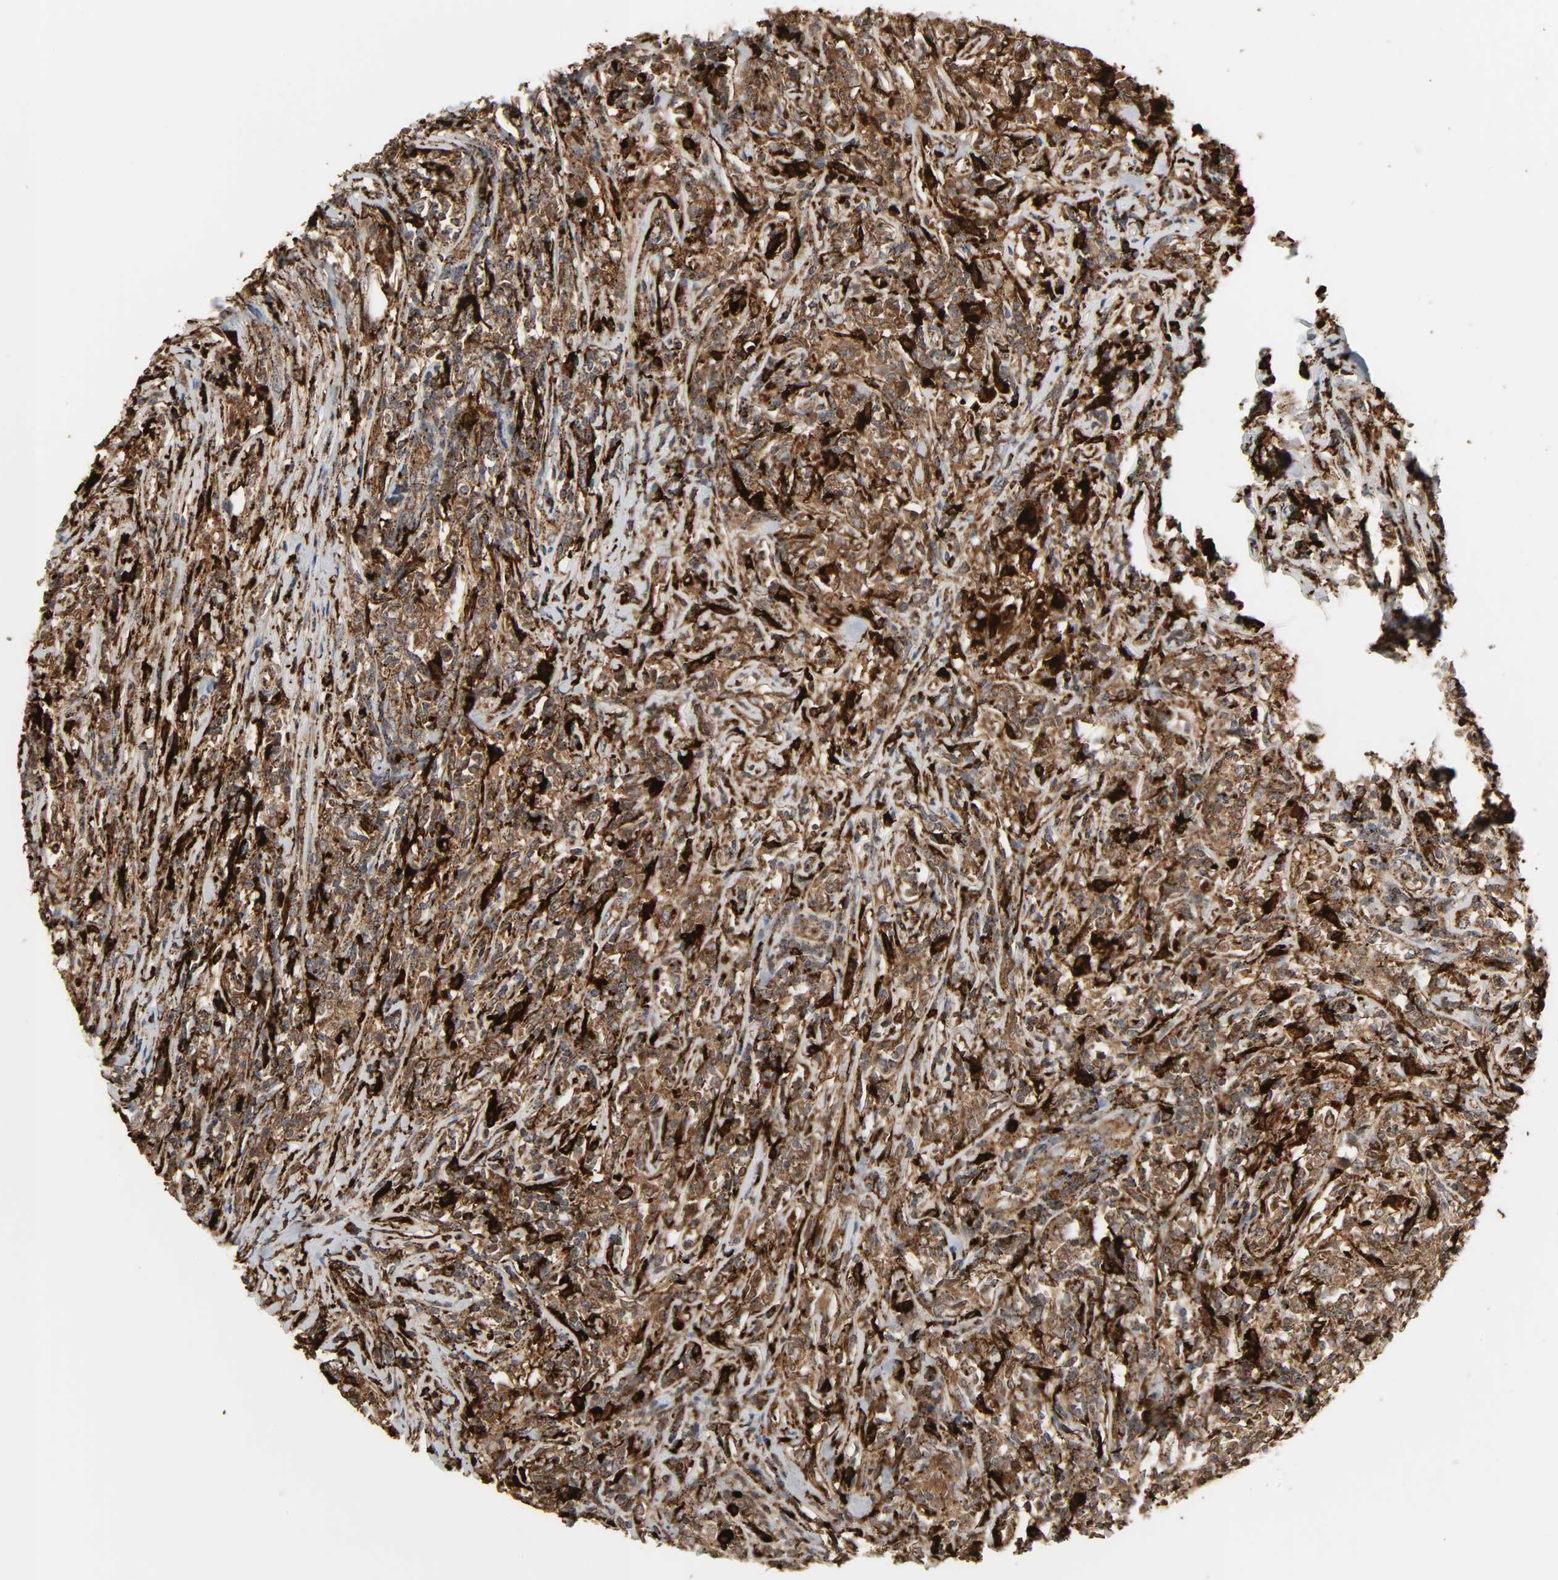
{"staining": {"intensity": "moderate", "quantity": ">75%", "location": "cytoplasmic/membranous"}, "tissue": "lymphoma", "cell_type": "Tumor cells", "image_type": "cancer", "snomed": [{"axis": "morphology", "description": "Malignant lymphoma, non-Hodgkin's type, High grade"}, {"axis": "topography", "description": "Lymph node"}], "caption": "Immunohistochemical staining of lymphoma displays moderate cytoplasmic/membranous protein expression in approximately >75% of tumor cells. Using DAB (brown) and hematoxylin (blue) stains, captured at high magnification using brightfield microscopy.", "gene": "PSAP", "patient": {"sex": "female", "age": 84}}